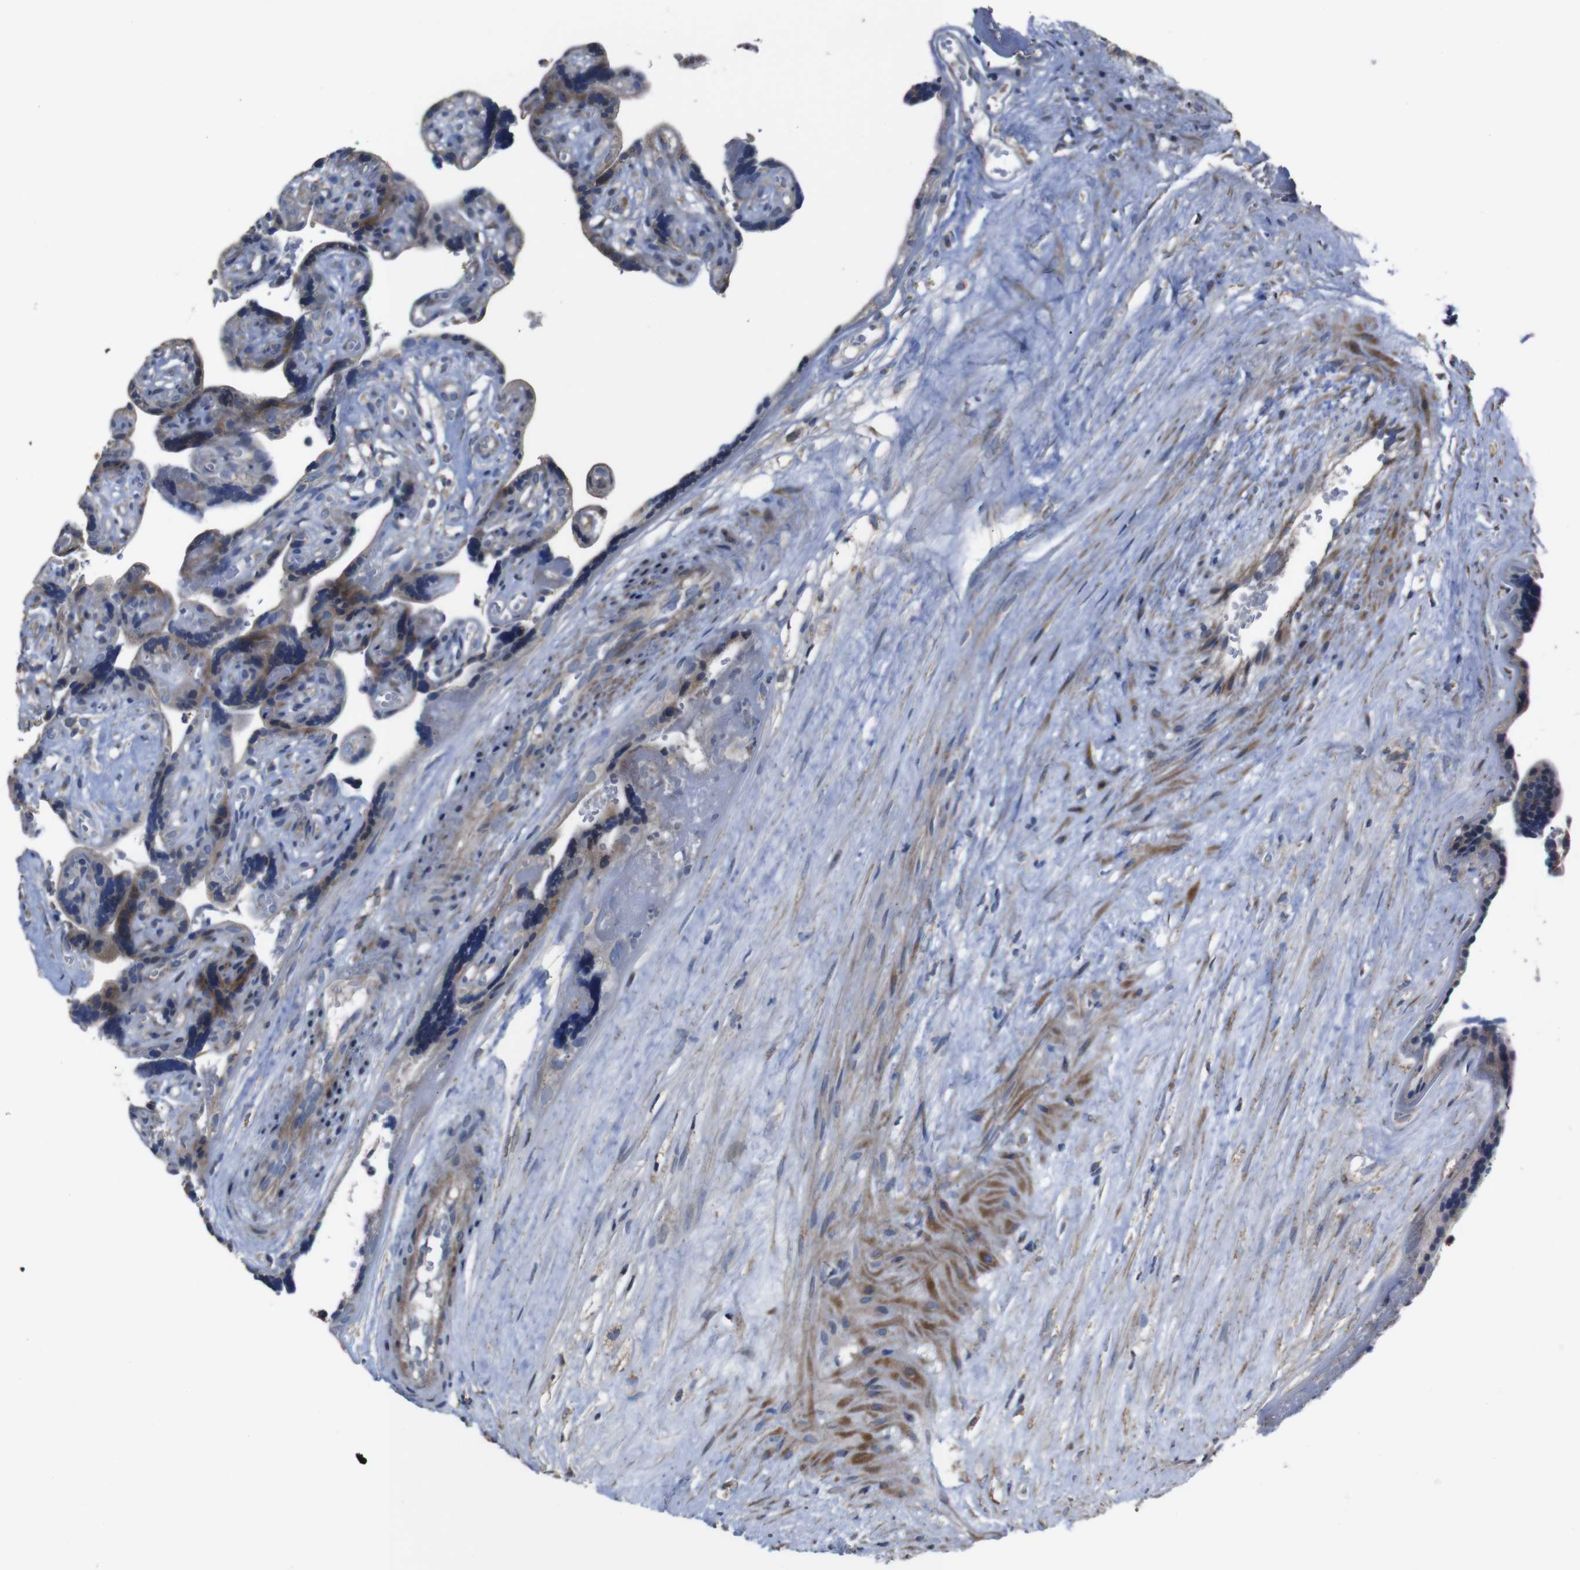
{"staining": {"intensity": "strong", "quantity": ">75%", "location": "cytoplasmic/membranous"}, "tissue": "placenta", "cell_type": "Trophoblastic cells", "image_type": "normal", "snomed": [{"axis": "morphology", "description": "Normal tissue, NOS"}, {"axis": "topography", "description": "Placenta"}], "caption": "Trophoblastic cells show high levels of strong cytoplasmic/membranous positivity in about >75% of cells in benign placenta. (brown staining indicates protein expression, while blue staining denotes nuclei).", "gene": "SNN", "patient": {"sex": "female", "age": 30}}